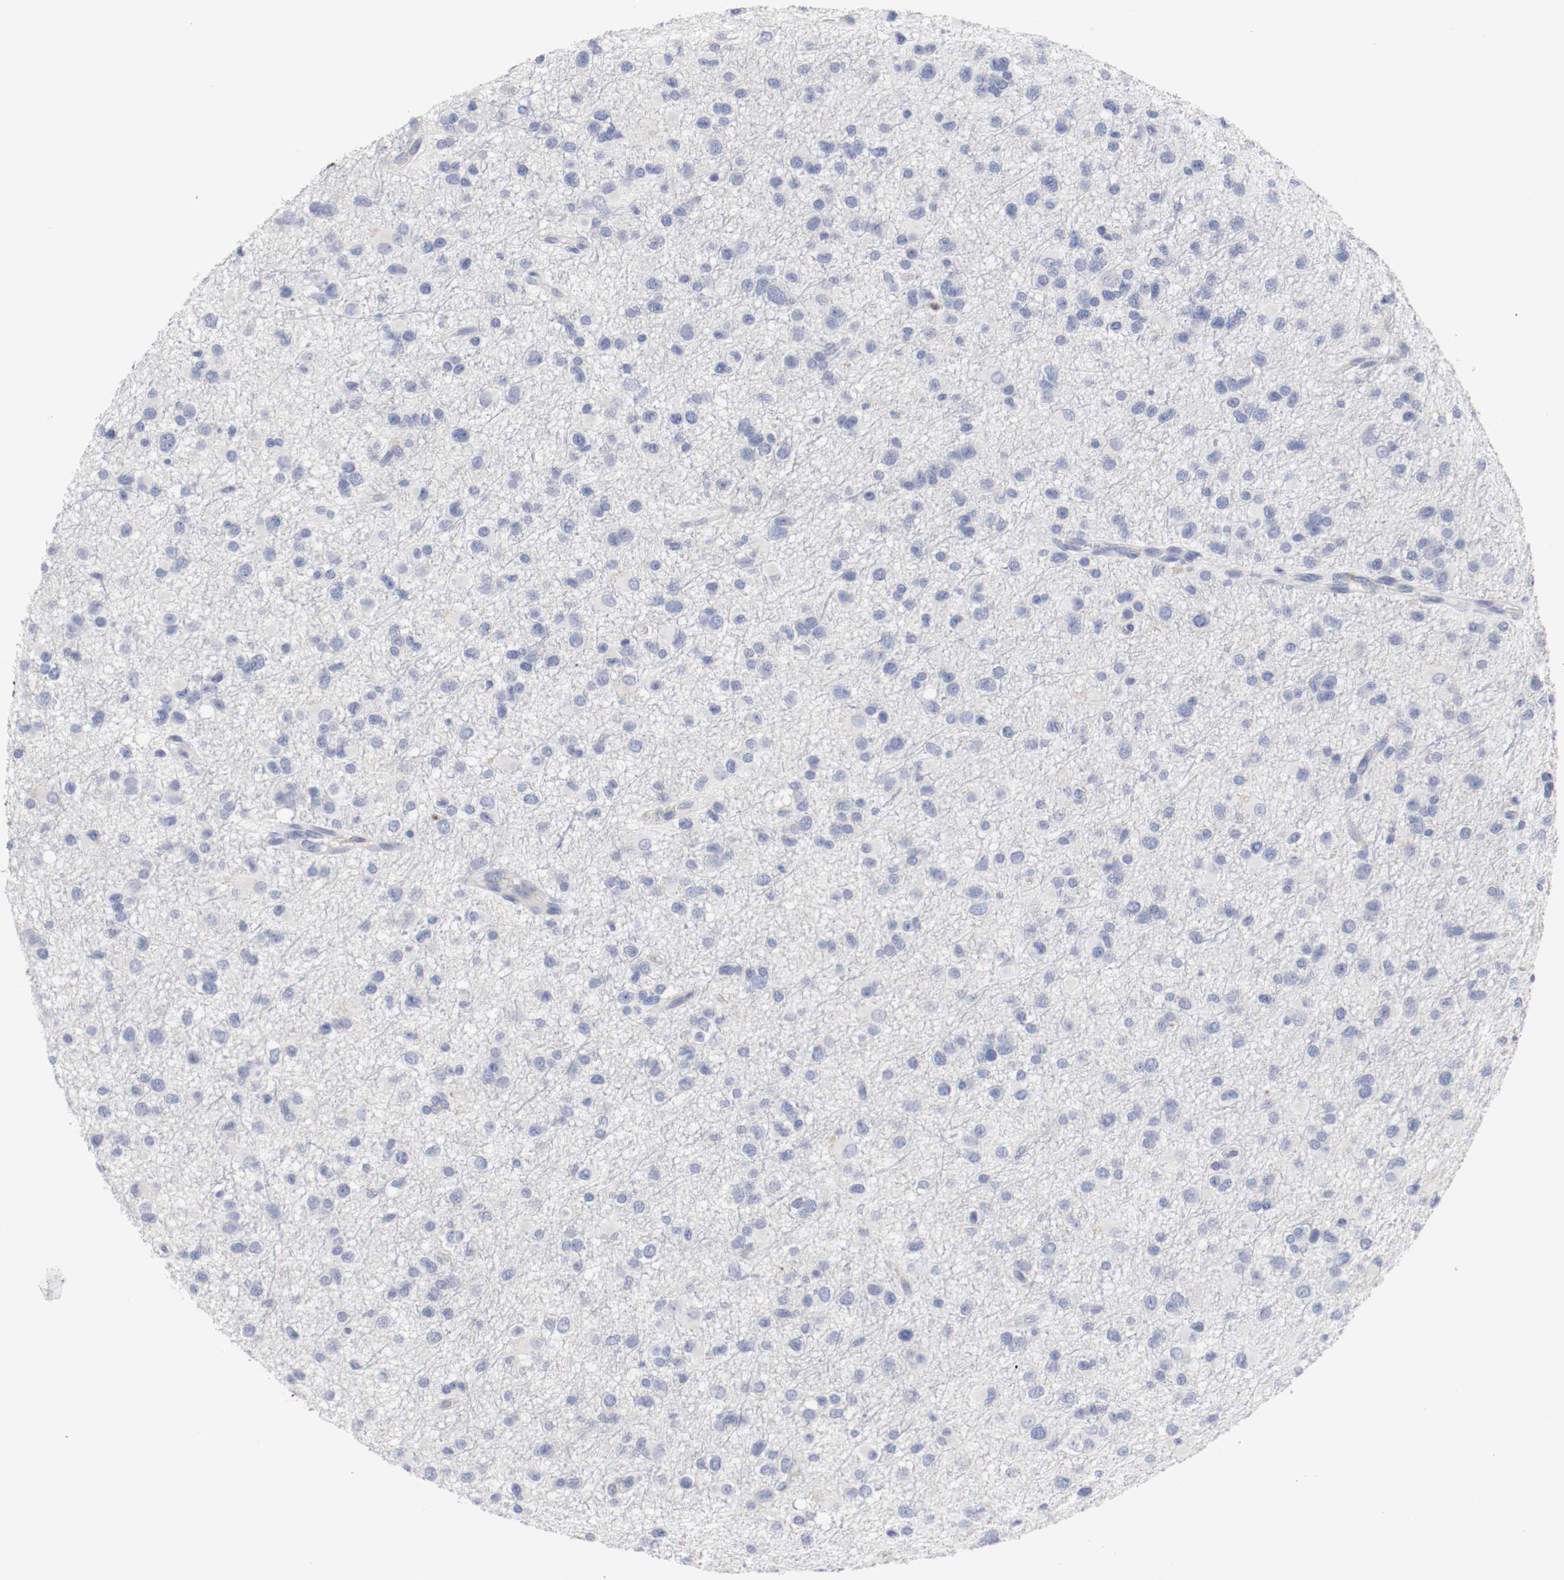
{"staining": {"intensity": "negative", "quantity": "none", "location": "none"}, "tissue": "glioma", "cell_type": "Tumor cells", "image_type": "cancer", "snomed": [{"axis": "morphology", "description": "Glioma, malignant, Low grade"}, {"axis": "topography", "description": "Brain"}], "caption": "High magnification brightfield microscopy of malignant glioma (low-grade) stained with DAB (brown) and counterstained with hematoxylin (blue): tumor cells show no significant staining.", "gene": "KIT", "patient": {"sex": "male", "age": 42}}